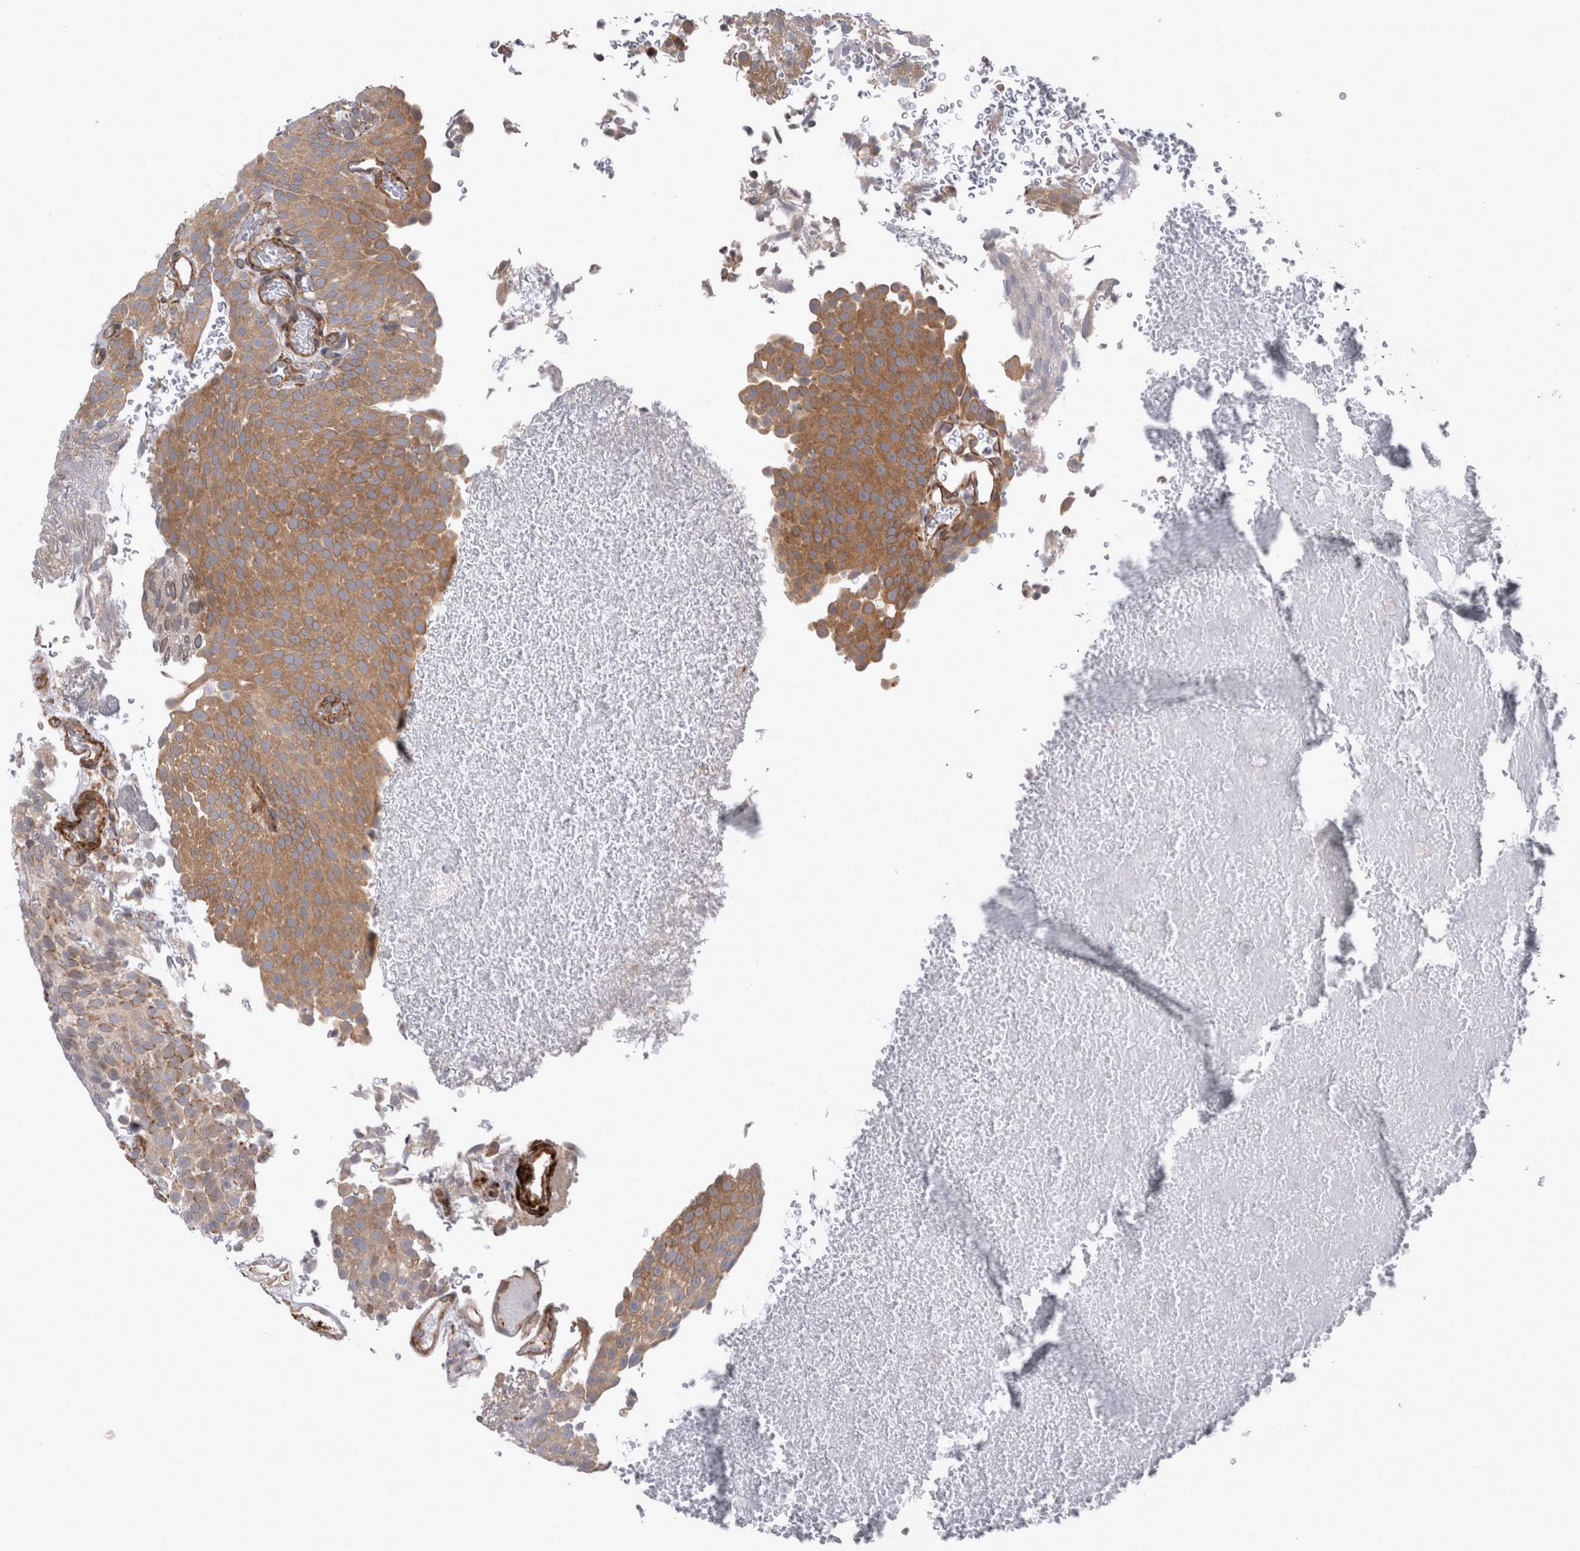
{"staining": {"intensity": "moderate", "quantity": ">75%", "location": "cytoplasmic/membranous"}, "tissue": "urothelial cancer", "cell_type": "Tumor cells", "image_type": "cancer", "snomed": [{"axis": "morphology", "description": "Urothelial carcinoma, Low grade"}, {"axis": "topography", "description": "Urinary bladder"}], "caption": "Human urothelial cancer stained with a brown dye exhibits moderate cytoplasmic/membranous positive expression in about >75% of tumor cells.", "gene": "DDX6", "patient": {"sex": "male", "age": 78}}